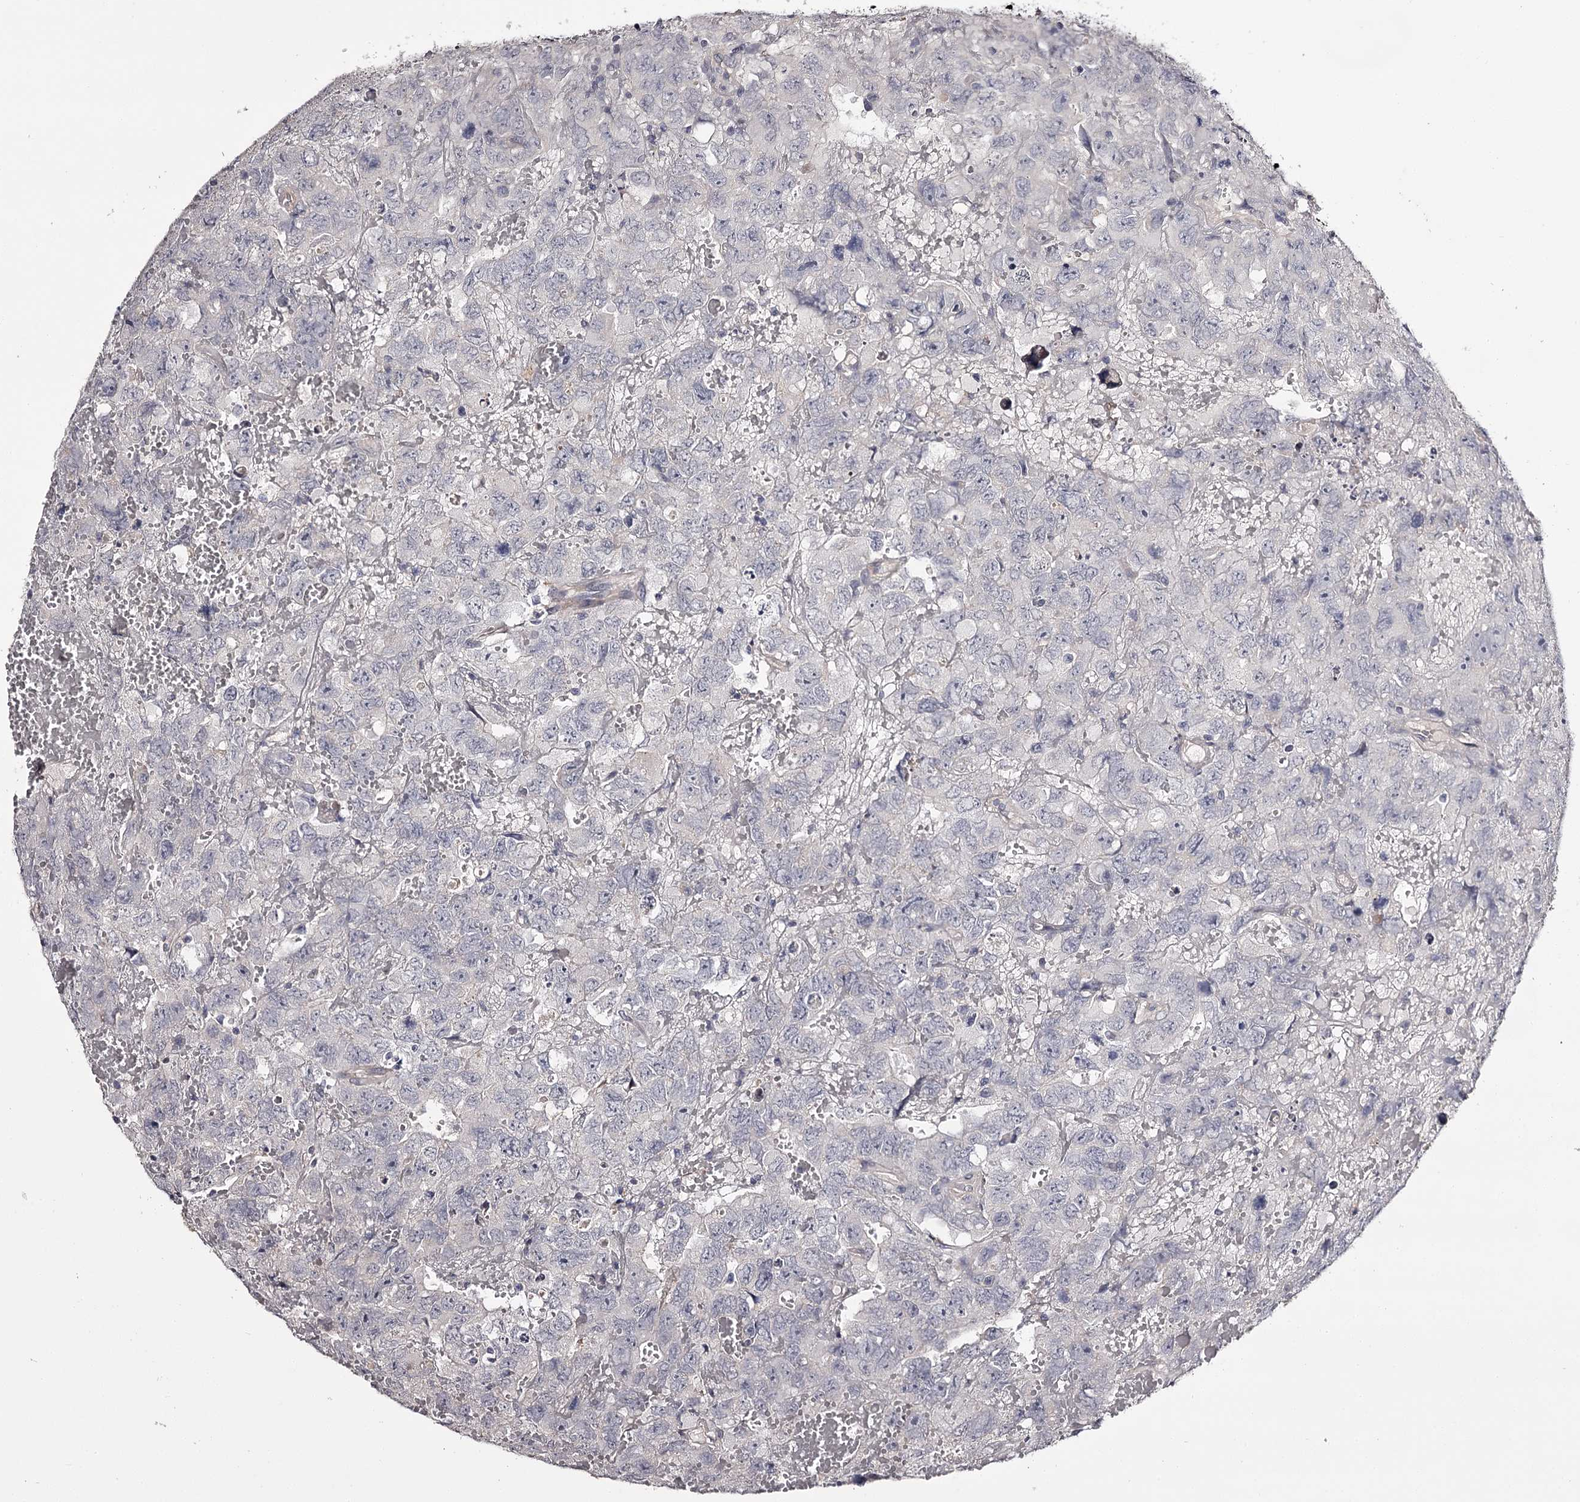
{"staining": {"intensity": "negative", "quantity": "none", "location": "none"}, "tissue": "testis cancer", "cell_type": "Tumor cells", "image_type": "cancer", "snomed": [{"axis": "morphology", "description": "Carcinoma, Embryonal, NOS"}, {"axis": "topography", "description": "Testis"}], "caption": "Testis embryonal carcinoma stained for a protein using IHC shows no positivity tumor cells.", "gene": "PRM2", "patient": {"sex": "male", "age": 45}}